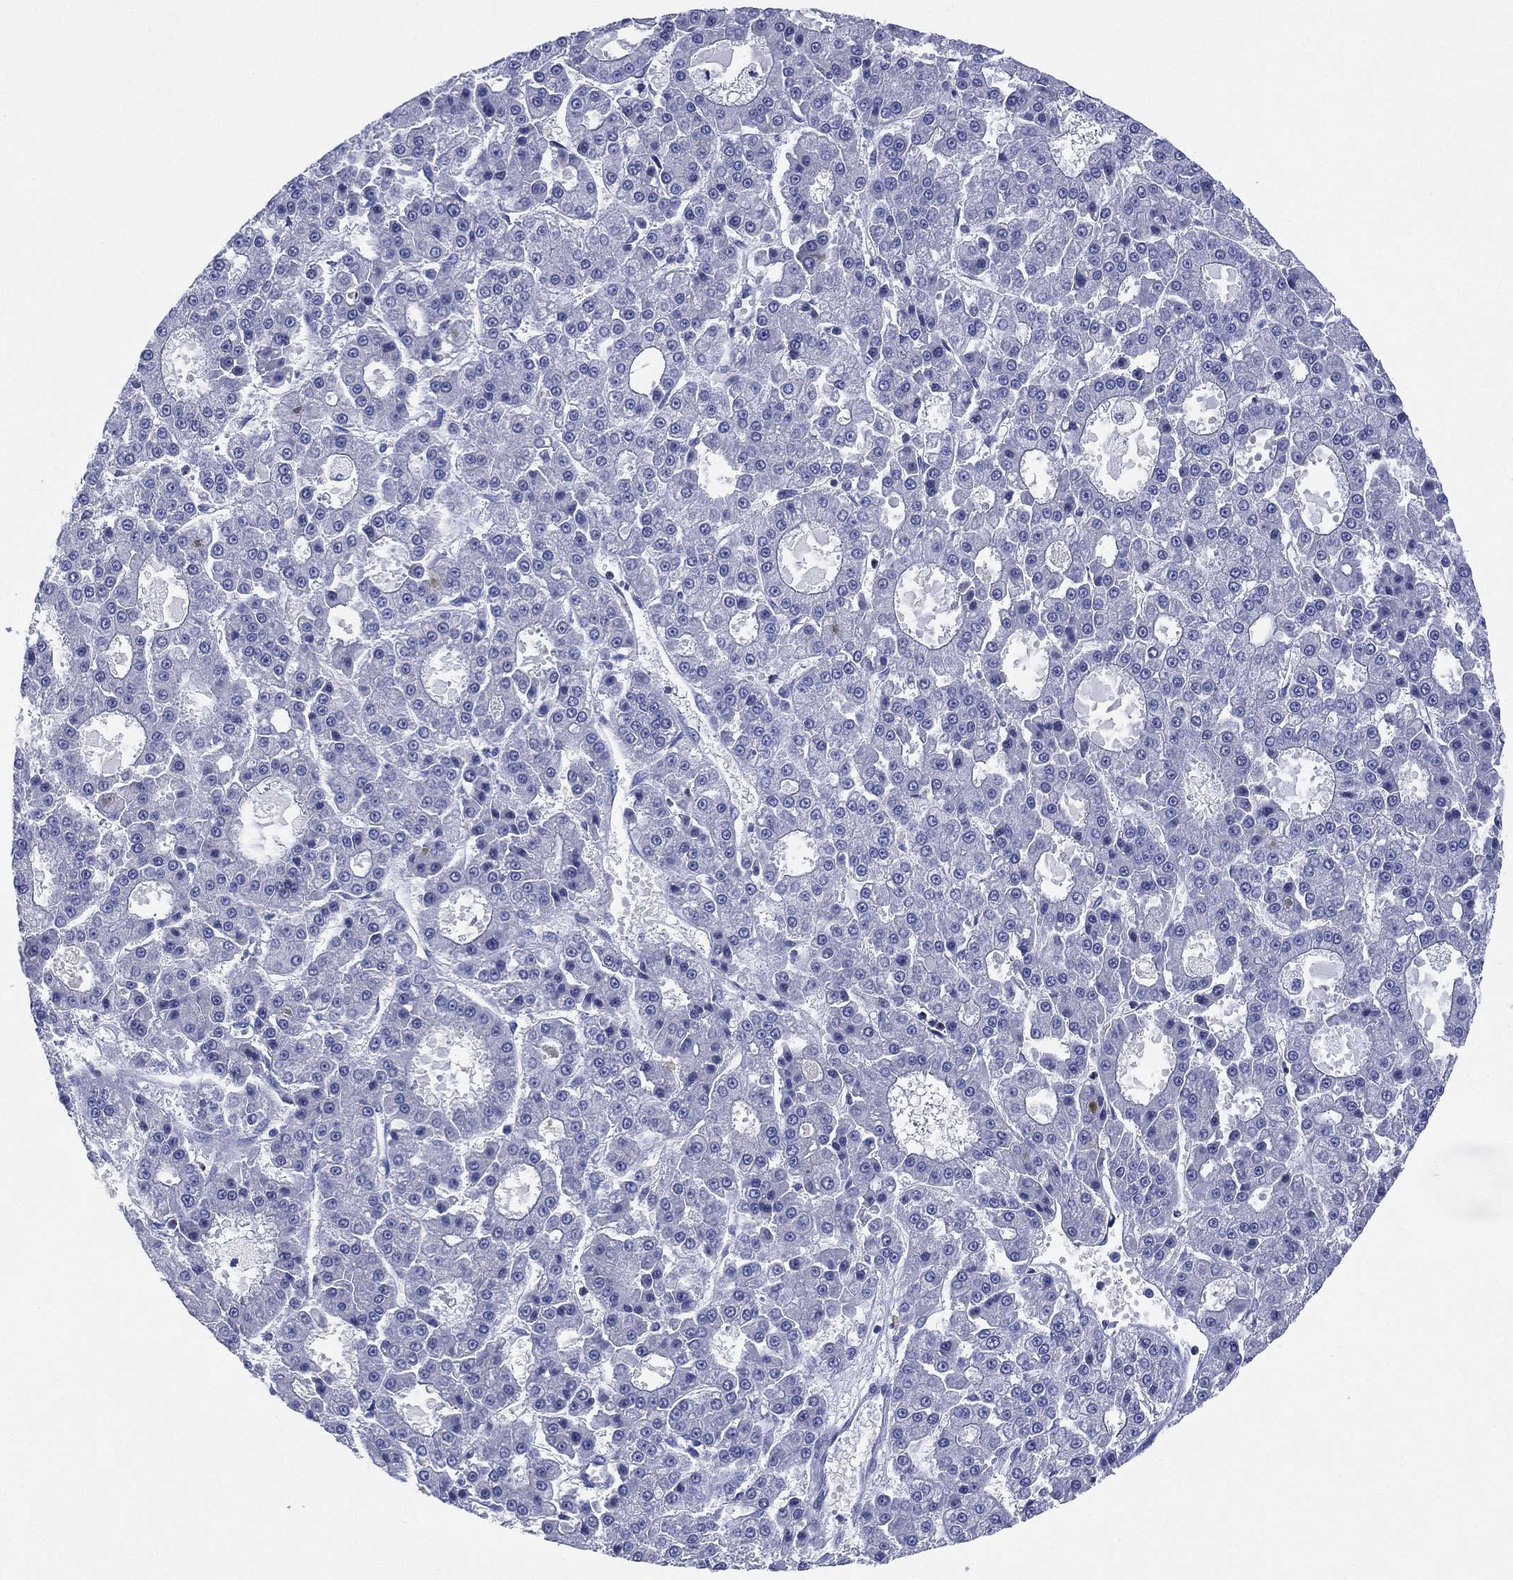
{"staining": {"intensity": "negative", "quantity": "none", "location": "none"}, "tissue": "liver cancer", "cell_type": "Tumor cells", "image_type": "cancer", "snomed": [{"axis": "morphology", "description": "Carcinoma, Hepatocellular, NOS"}, {"axis": "topography", "description": "Liver"}], "caption": "This is an immunohistochemistry (IHC) image of hepatocellular carcinoma (liver). There is no expression in tumor cells.", "gene": "CHRNA3", "patient": {"sex": "male", "age": 70}}